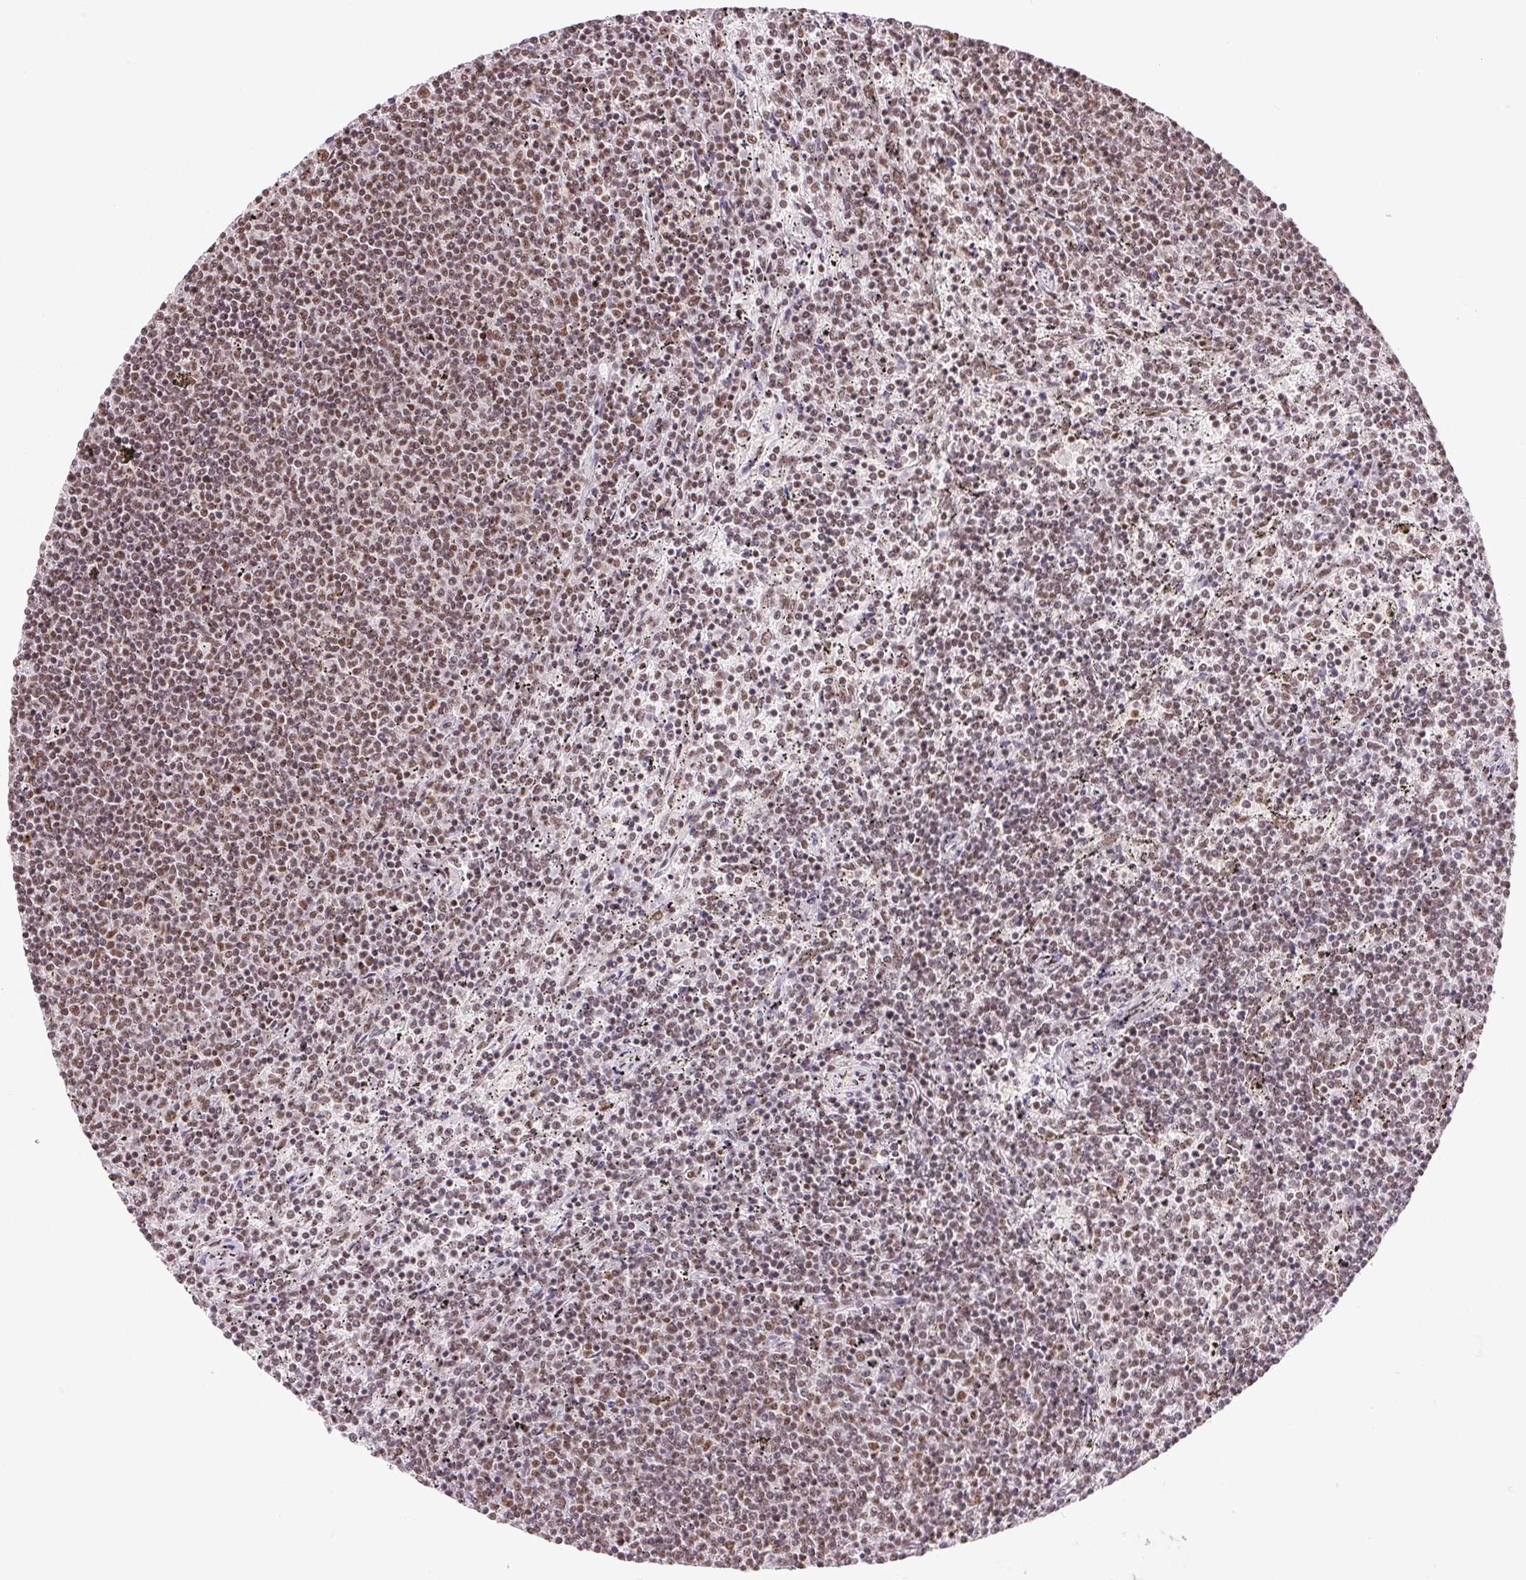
{"staining": {"intensity": "weak", "quantity": "25%-75%", "location": "nuclear"}, "tissue": "lymphoma", "cell_type": "Tumor cells", "image_type": "cancer", "snomed": [{"axis": "morphology", "description": "Malignant lymphoma, non-Hodgkin's type, Low grade"}, {"axis": "topography", "description": "Spleen"}], "caption": "Immunohistochemical staining of lymphoma exhibits weak nuclear protein expression in approximately 25%-75% of tumor cells. The protein of interest is shown in brown color, while the nuclei are stained blue.", "gene": "IK", "patient": {"sex": "female", "age": 50}}